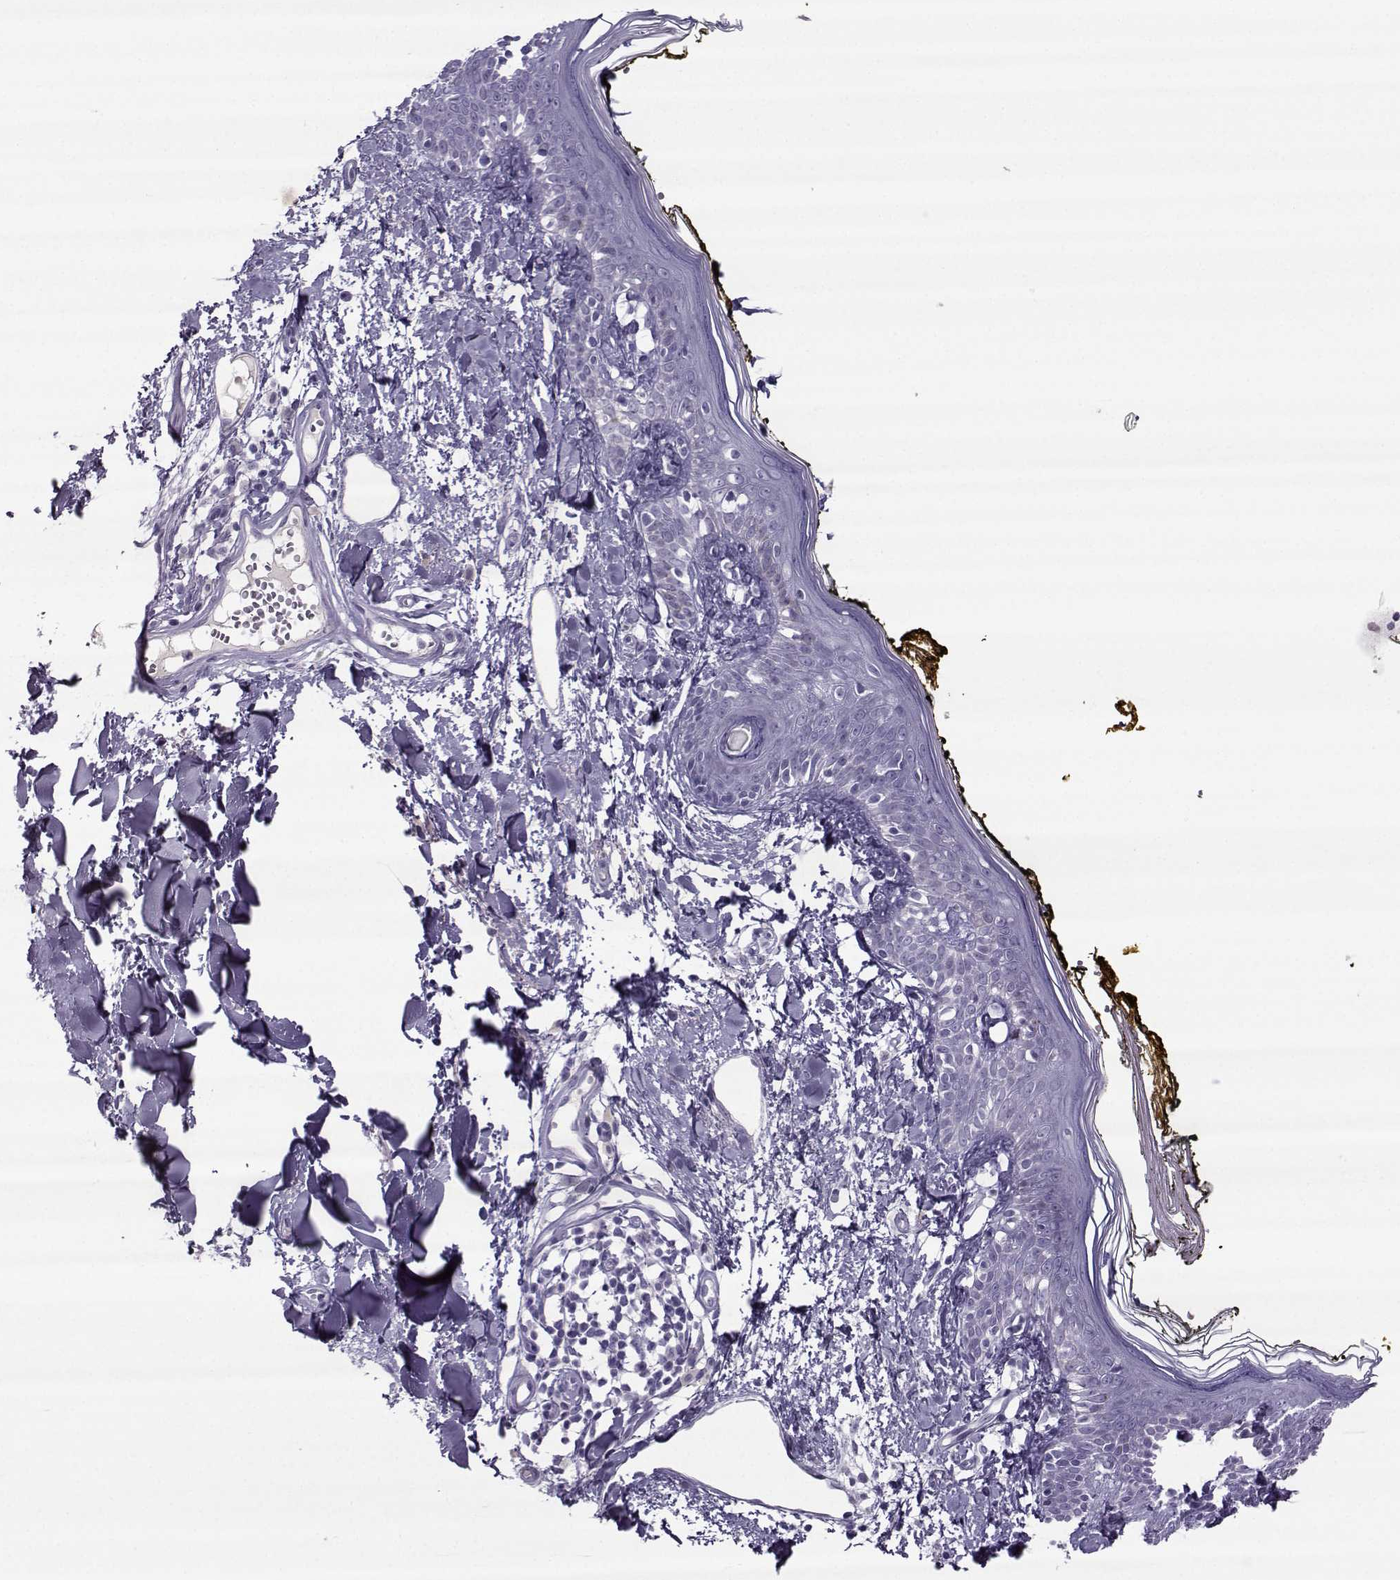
{"staining": {"intensity": "negative", "quantity": "none", "location": "none"}, "tissue": "skin", "cell_type": "Fibroblasts", "image_type": "normal", "snomed": [{"axis": "morphology", "description": "Normal tissue, NOS"}, {"axis": "topography", "description": "Skin"}], "caption": "Histopathology image shows no protein staining in fibroblasts of benign skin. Nuclei are stained in blue.", "gene": "ARMC2", "patient": {"sex": "male", "age": 76}}